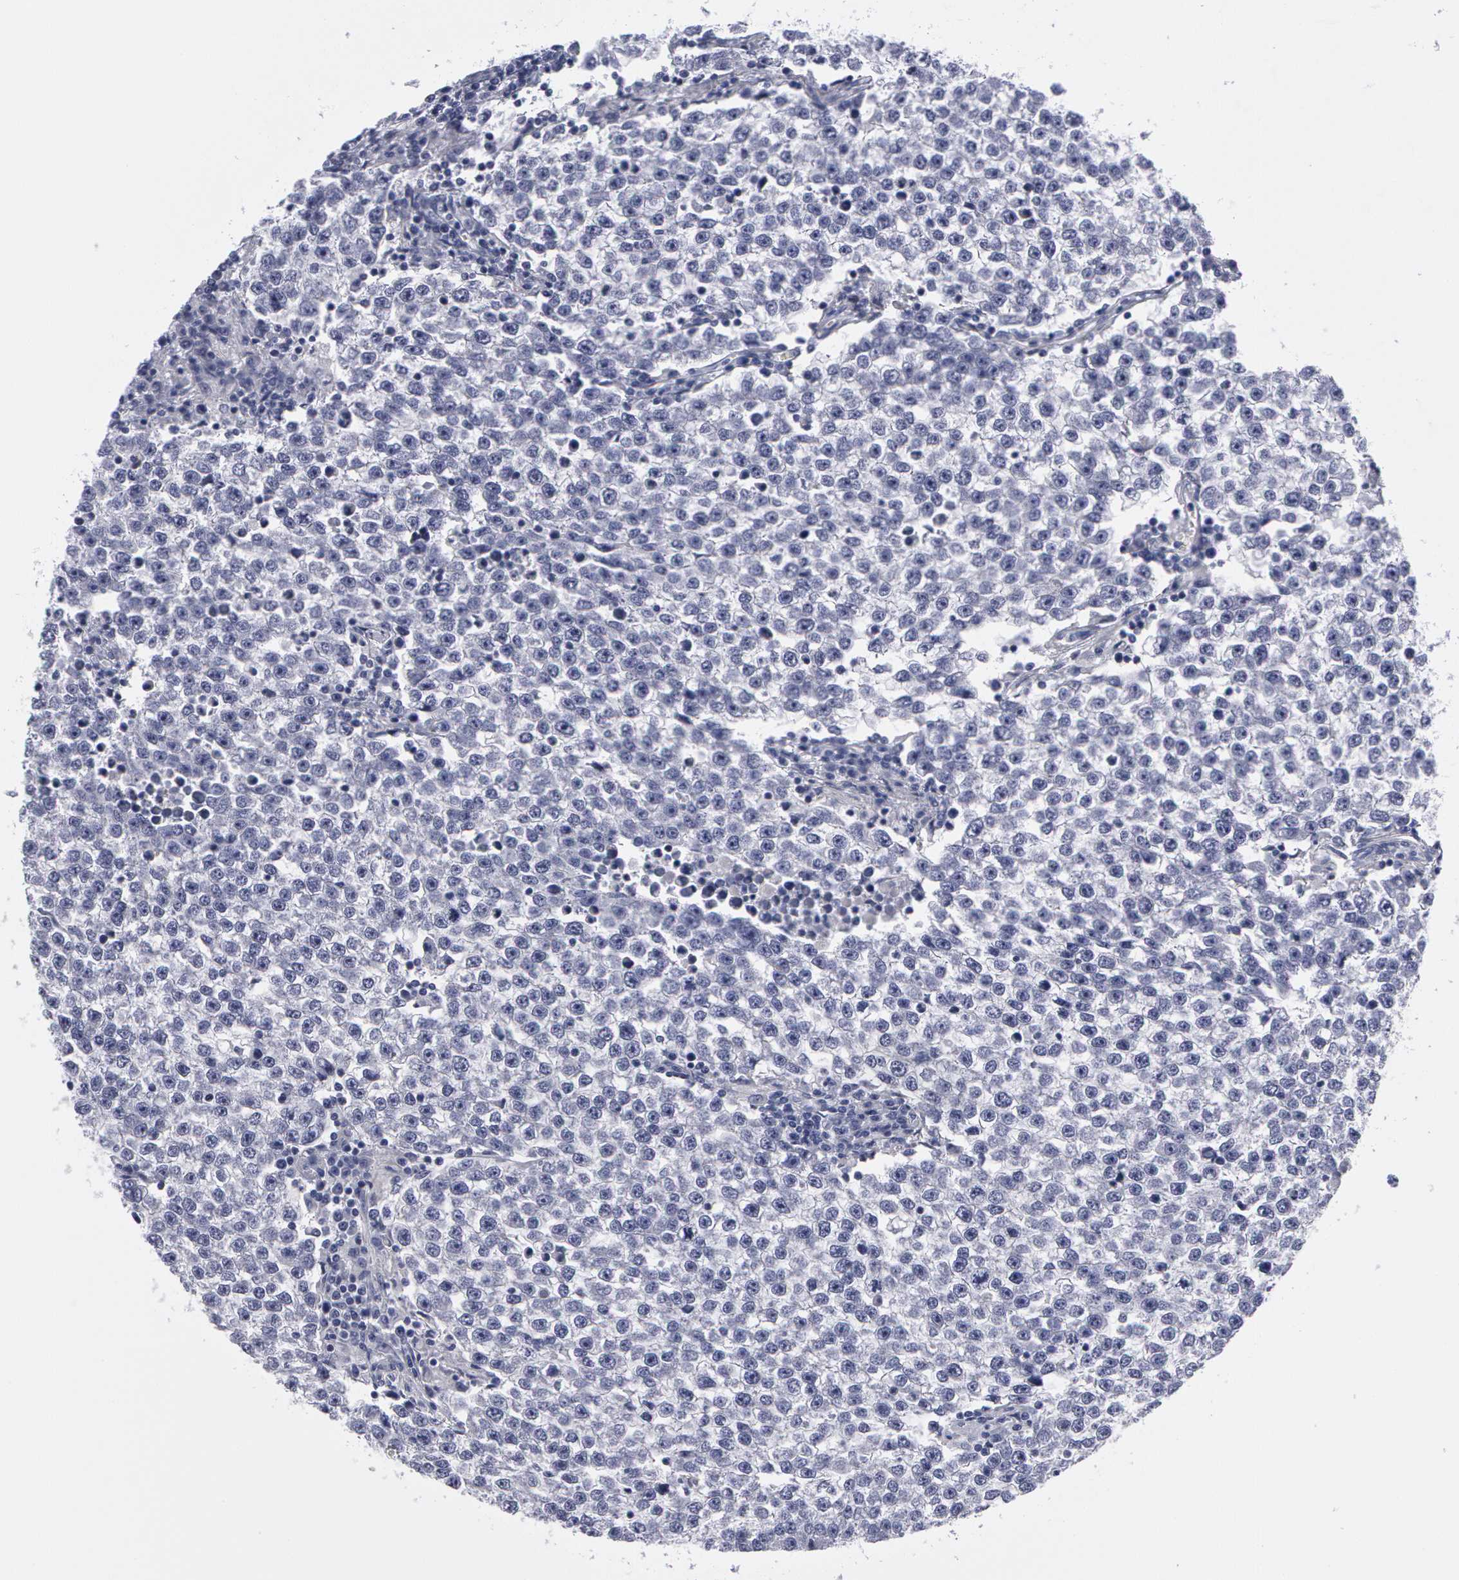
{"staining": {"intensity": "negative", "quantity": "none", "location": "none"}, "tissue": "testis cancer", "cell_type": "Tumor cells", "image_type": "cancer", "snomed": [{"axis": "morphology", "description": "Seminoma, NOS"}, {"axis": "topography", "description": "Testis"}], "caption": "The immunohistochemistry micrograph has no significant expression in tumor cells of testis cancer tissue.", "gene": "SMC1B", "patient": {"sex": "male", "age": 36}}